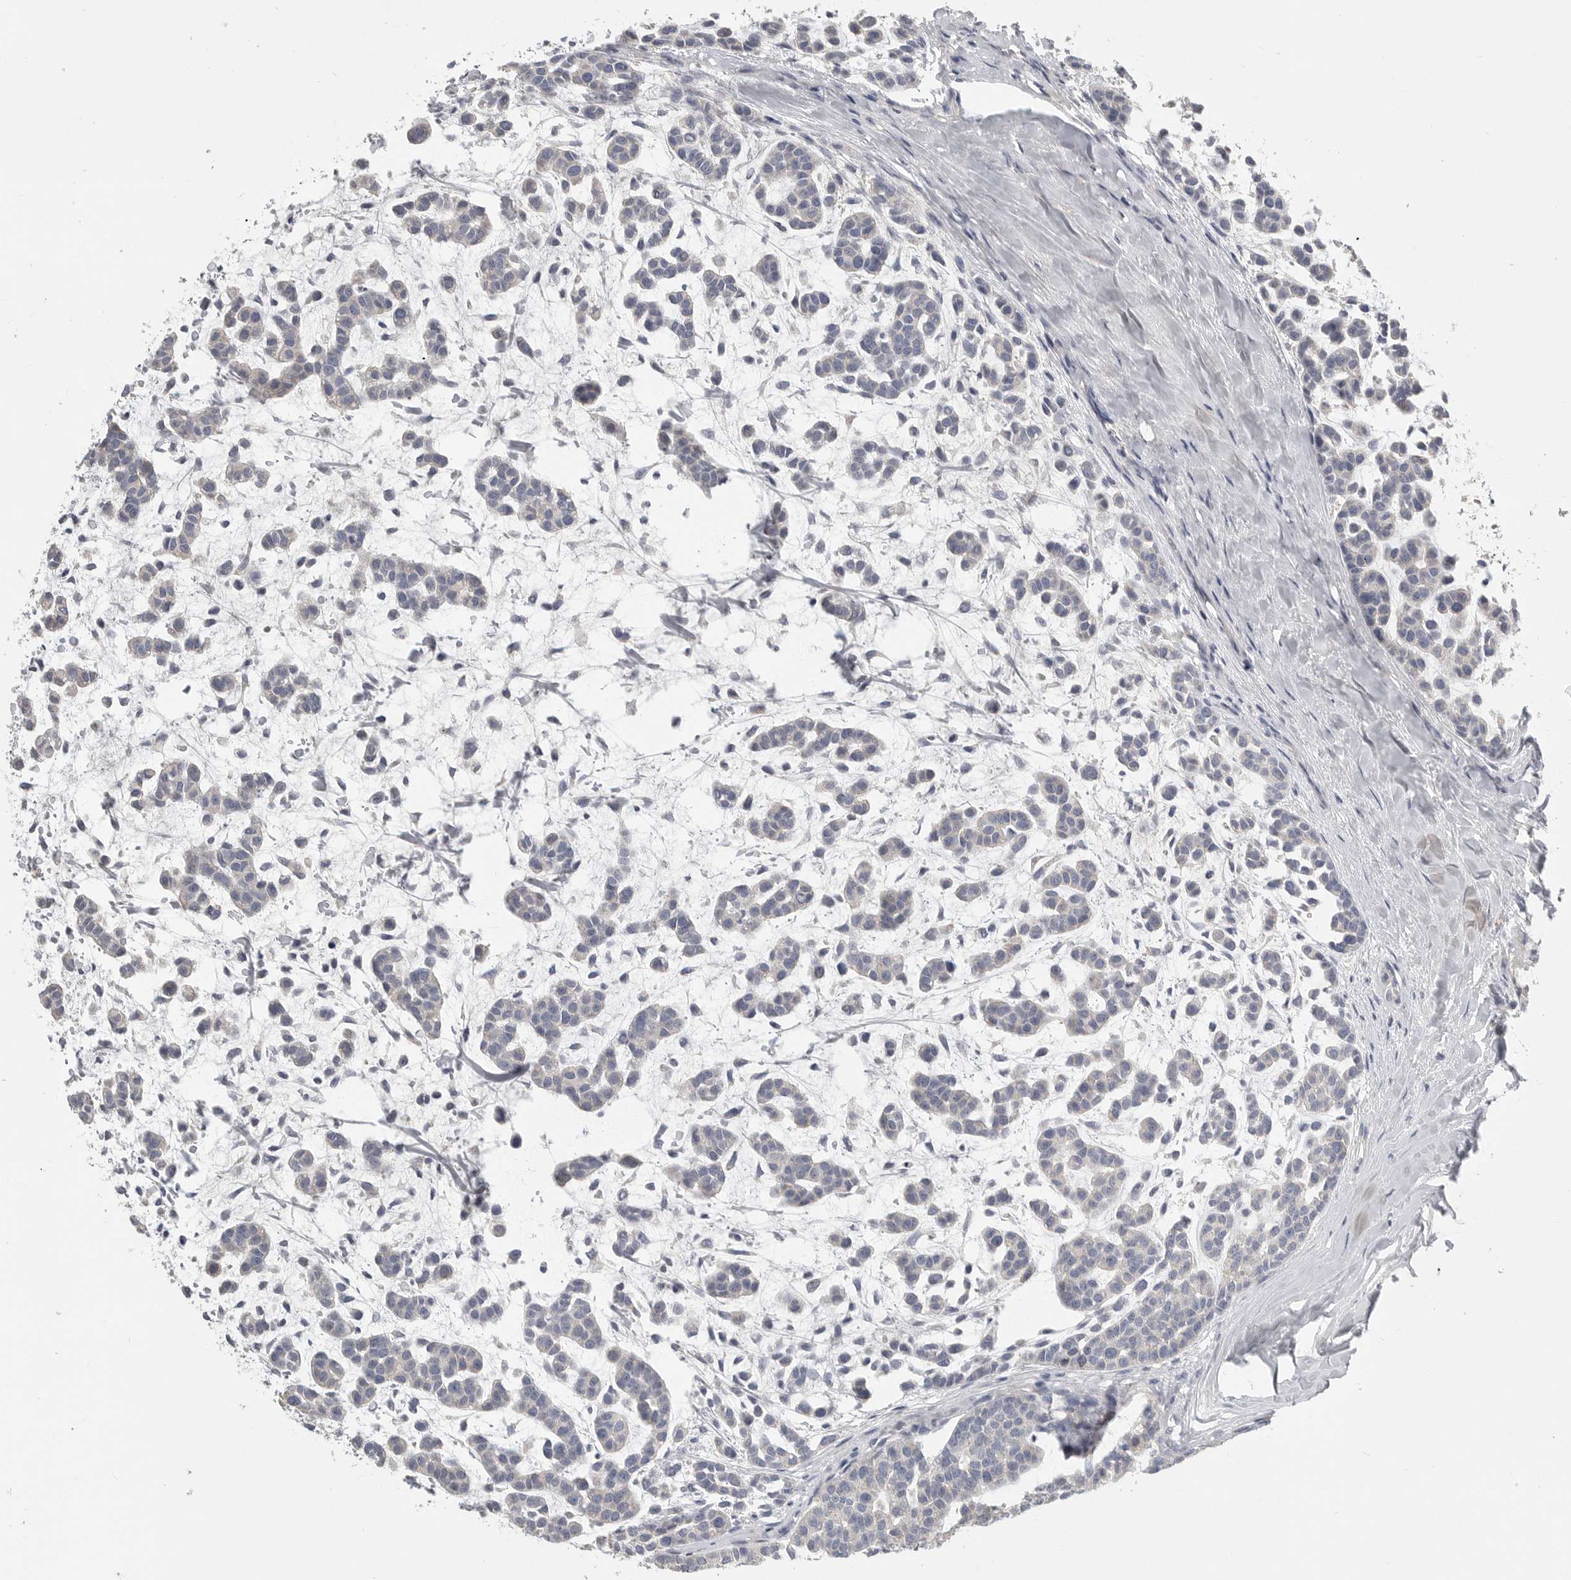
{"staining": {"intensity": "negative", "quantity": "none", "location": "none"}, "tissue": "head and neck cancer", "cell_type": "Tumor cells", "image_type": "cancer", "snomed": [{"axis": "morphology", "description": "Adenocarcinoma, NOS"}, {"axis": "morphology", "description": "Adenoma, NOS"}, {"axis": "topography", "description": "Head-Neck"}], "caption": "This photomicrograph is of adenoma (head and neck) stained with immunohistochemistry to label a protein in brown with the nuclei are counter-stained blue. There is no staining in tumor cells.", "gene": "SDC3", "patient": {"sex": "female", "age": 55}}